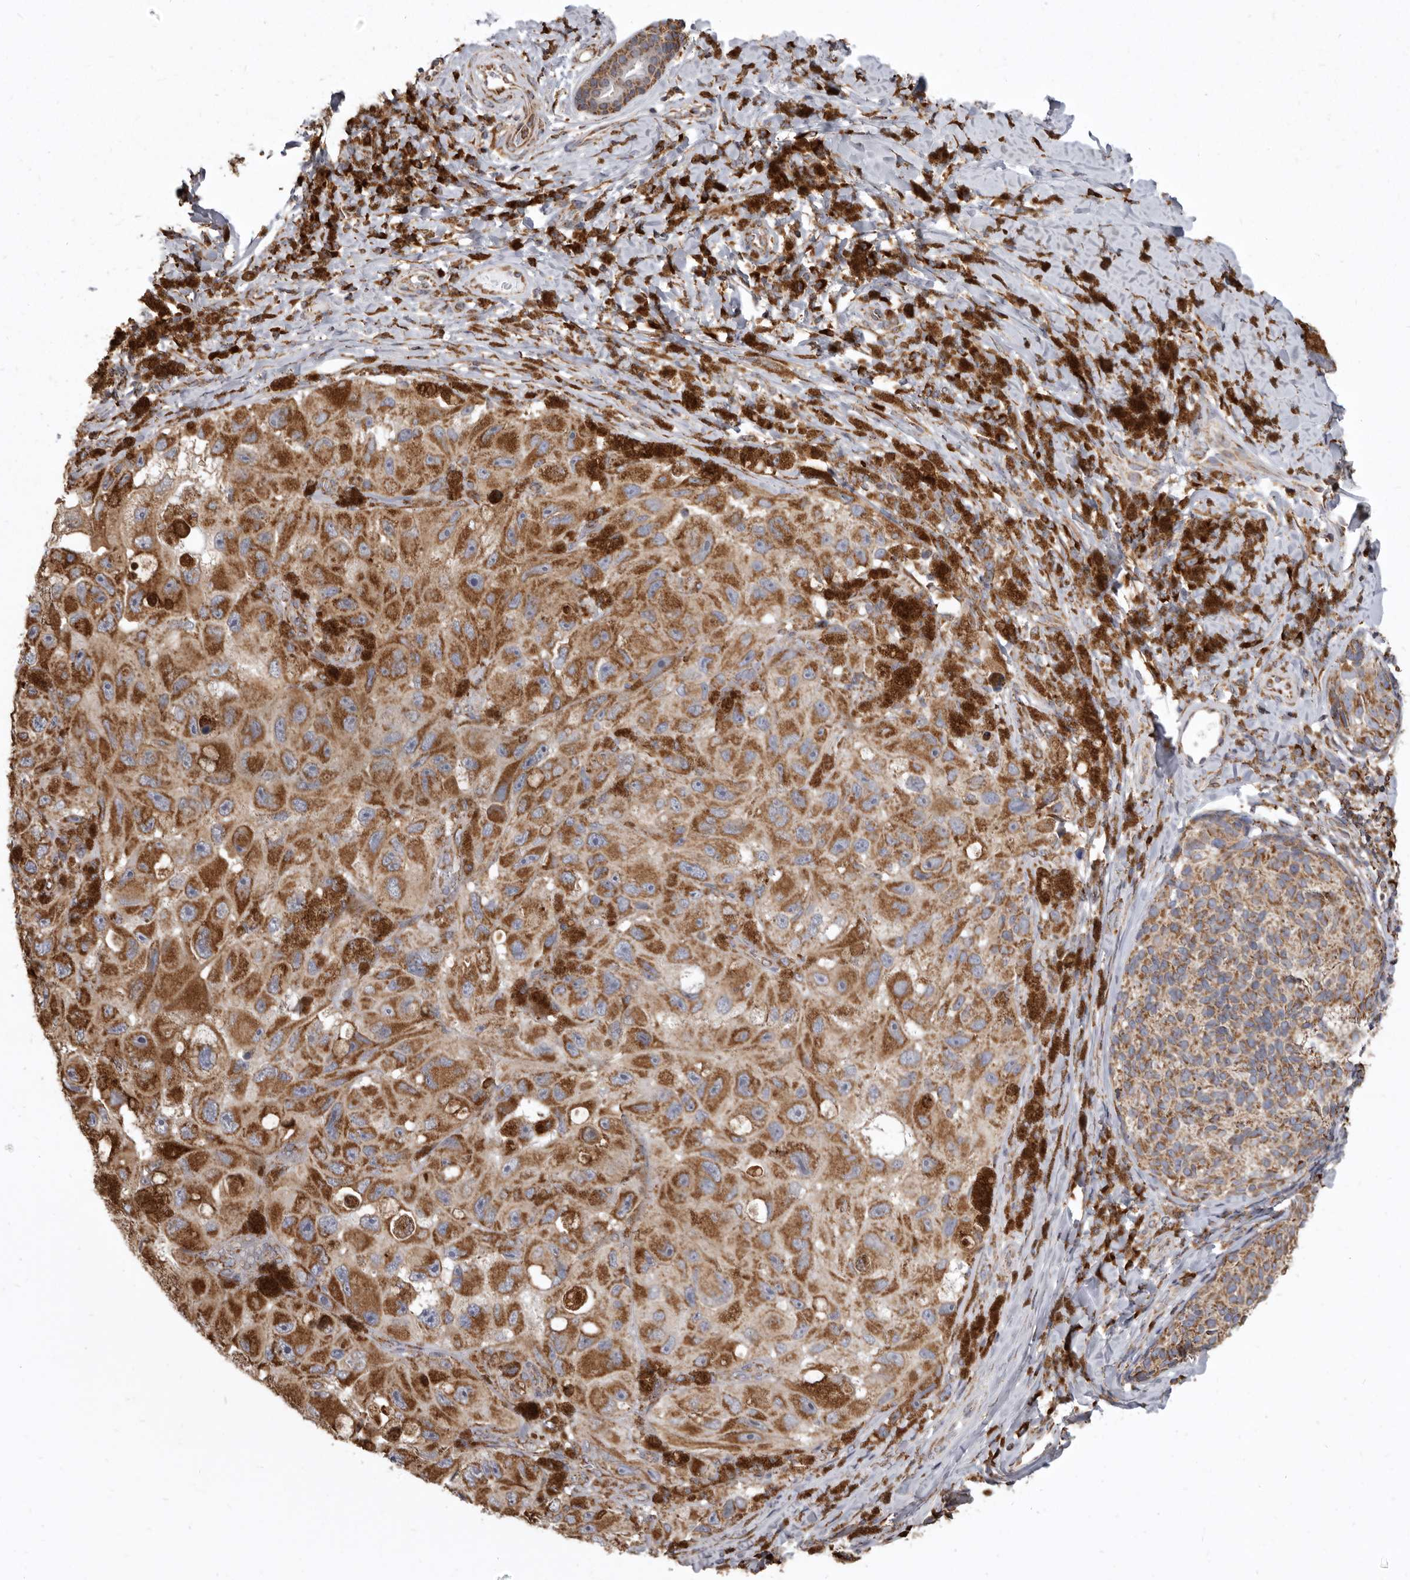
{"staining": {"intensity": "moderate", "quantity": ">75%", "location": "cytoplasmic/membranous"}, "tissue": "melanoma", "cell_type": "Tumor cells", "image_type": "cancer", "snomed": [{"axis": "morphology", "description": "Malignant melanoma, NOS"}, {"axis": "topography", "description": "Skin"}], "caption": "About >75% of tumor cells in malignant melanoma demonstrate moderate cytoplasmic/membranous protein positivity as visualized by brown immunohistochemical staining.", "gene": "CDK5RAP3", "patient": {"sex": "female", "age": 73}}